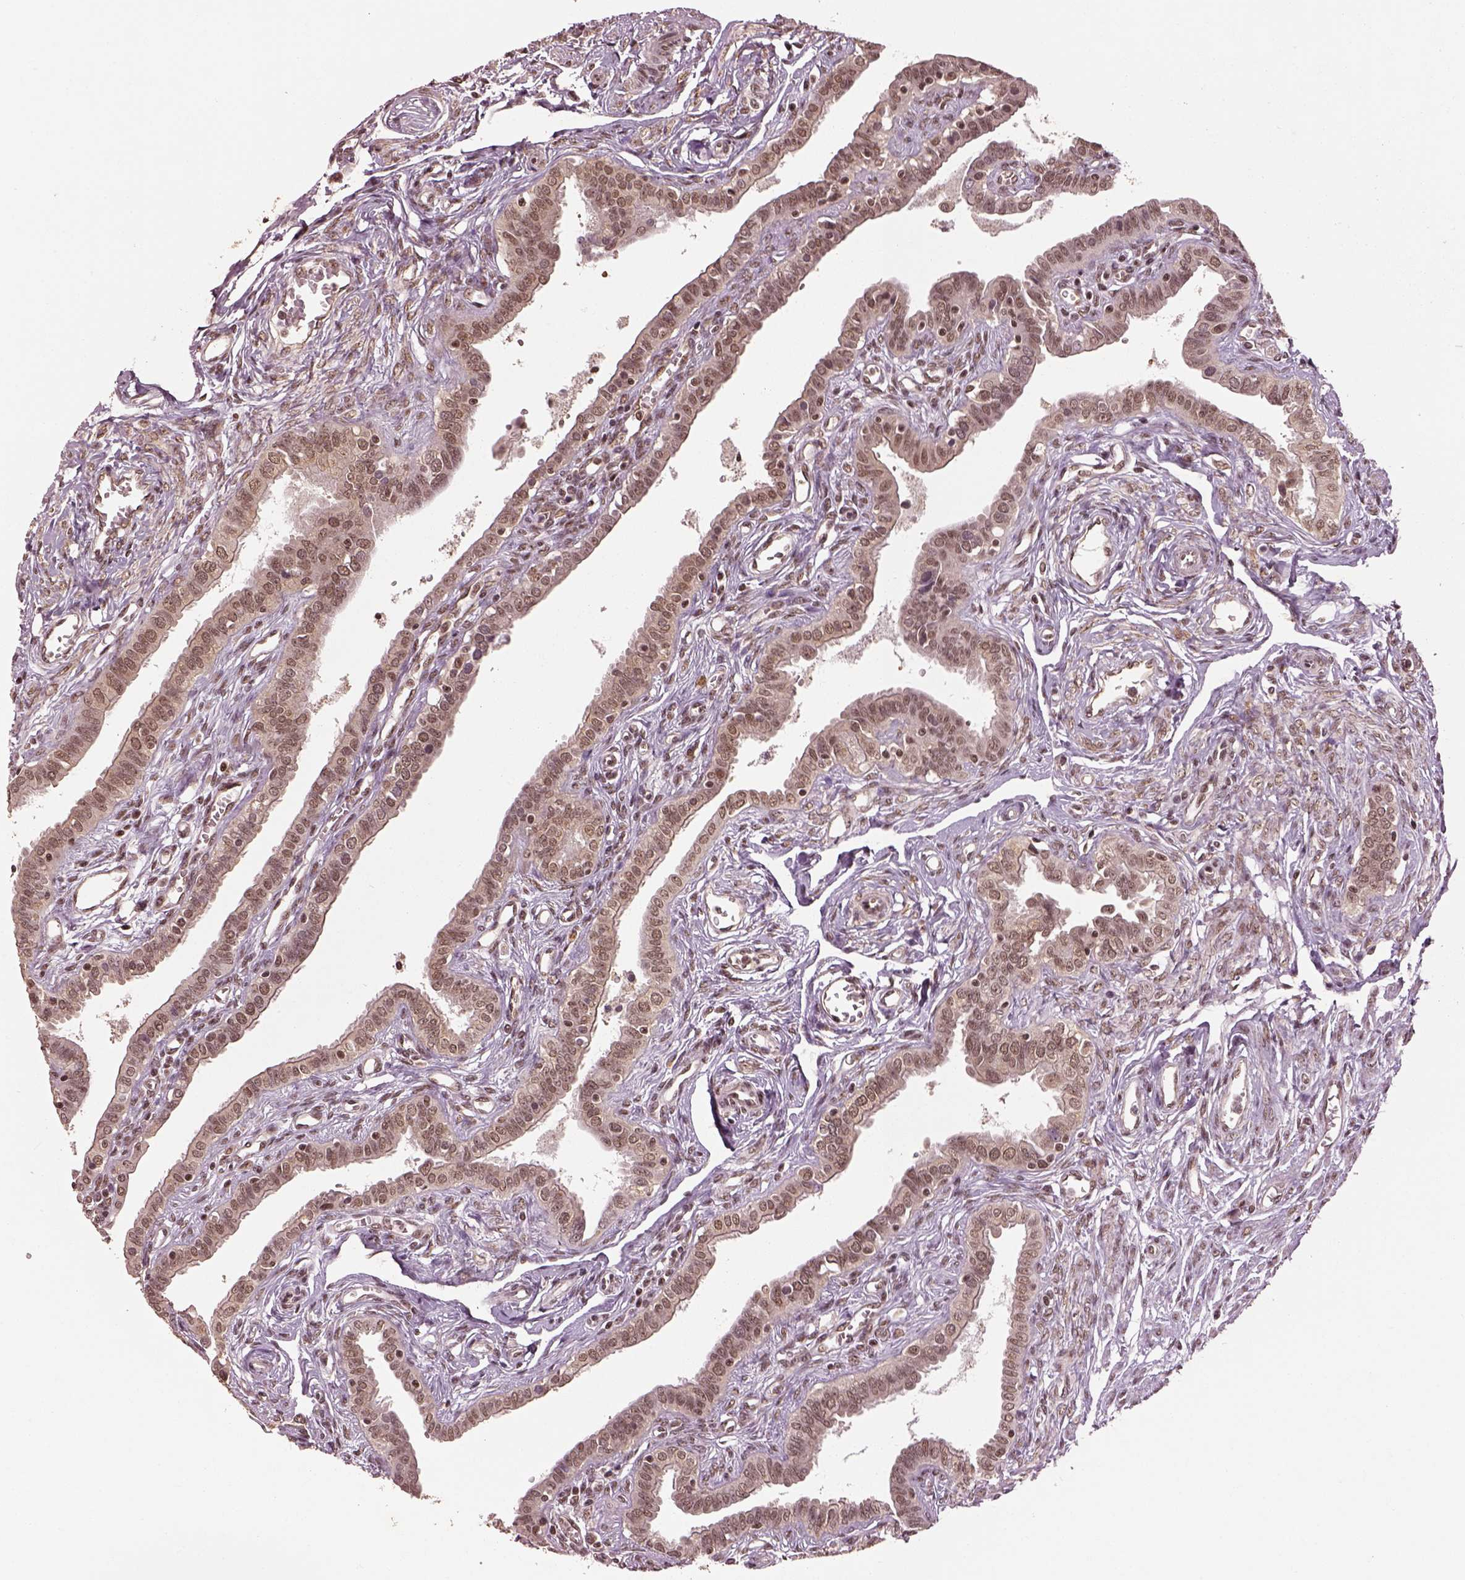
{"staining": {"intensity": "moderate", "quantity": ">75%", "location": "nuclear"}, "tissue": "fallopian tube", "cell_type": "Glandular cells", "image_type": "normal", "snomed": [{"axis": "morphology", "description": "Normal tissue, NOS"}, {"axis": "morphology", "description": "Carcinoma, endometroid"}, {"axis": "topography", "description": "Fallopian tube"}, {"axis": "topography", "description": "Ovary"}], "caption": "This image reveals IHC staining of unremarkable fallopian tube, with medium moderate nuclear expression in approximately >75% of glandular cells.", "gene": "BRD9", "patient": {"sex": "female", "age": 42}}